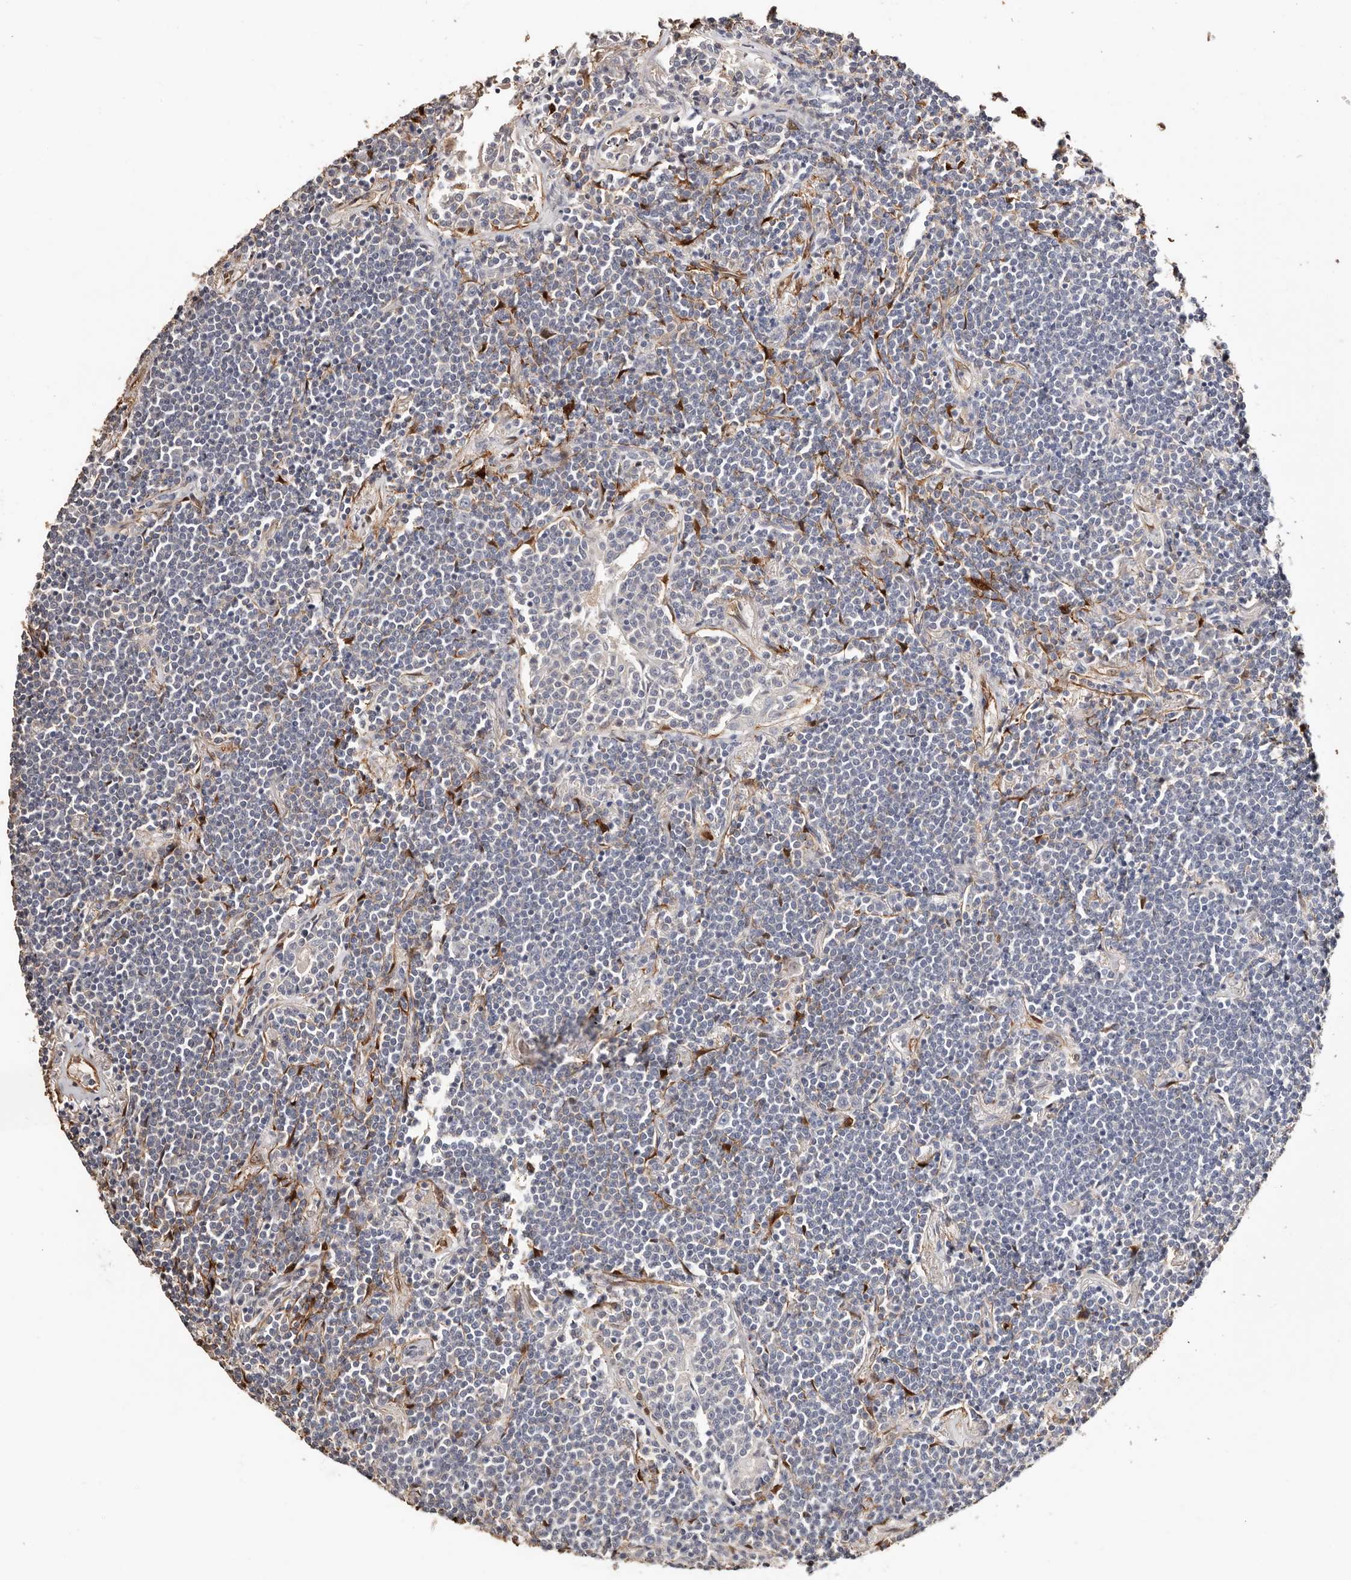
{"staining": {"intensity": "negative", "quantity": "none", "location": "none"}, "tissue": "lymphoma", "cell_type": "Tumor cells", "image_type": "cancer", "snomed": [{"axis": "morphology", "description": "Malignant lymphoma, non-Hodgkin's type, Low grade"}, {"axis": "topography", "description": "Lung"}], "caption": "Immunohistochemical staining of human malignant lymphoma, non-Hodgkin's type (low-grade) demonstrates no significant staining in tumor cells.", "gene": "TGM2", "patient": {"sex": "female", "age": 71}}